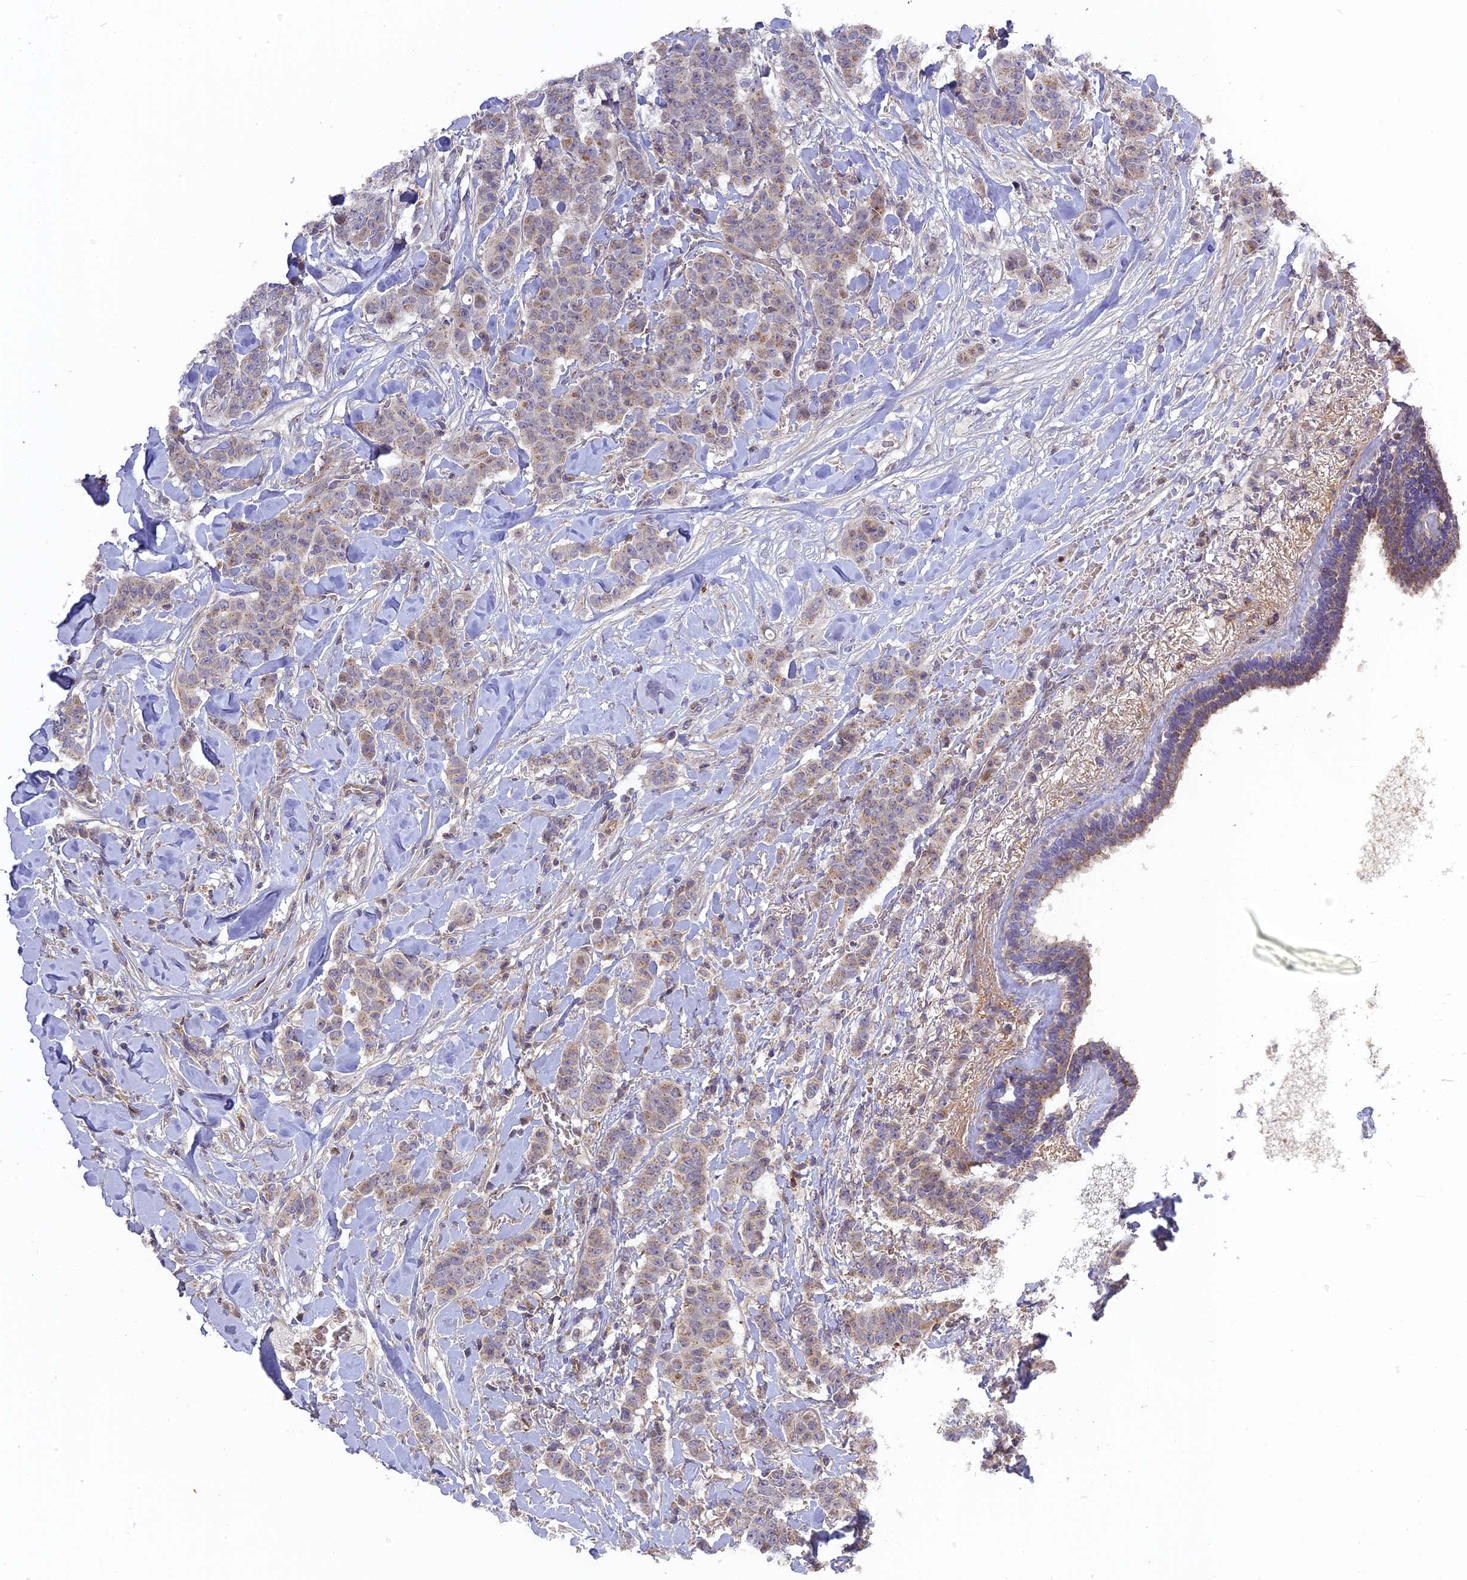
{"staining": {"intensity": "weak", "quantity": "<25%", "location": "cytoplasmic/membranous"}, "tissue": "breast cancer", "cell_type": "Tumor cells", "image_type": "cancer", "snomed": [{"axis": "morphology", "description": "Duct carcinoma"}, {"axis": "topography", "description": "Breast"}], "caption": "Immunohistochemical staining of breast cancer (infiltrating ductal carcinoma) reveals no significant staining in tumor cells. Brightfield microscopy of immunohistochemistry stained with DAB (brown) and hematoxylin (blue), captured at high magnification.", "gene": "RPIA", "patient": {"sex": "female", "age": 40}}